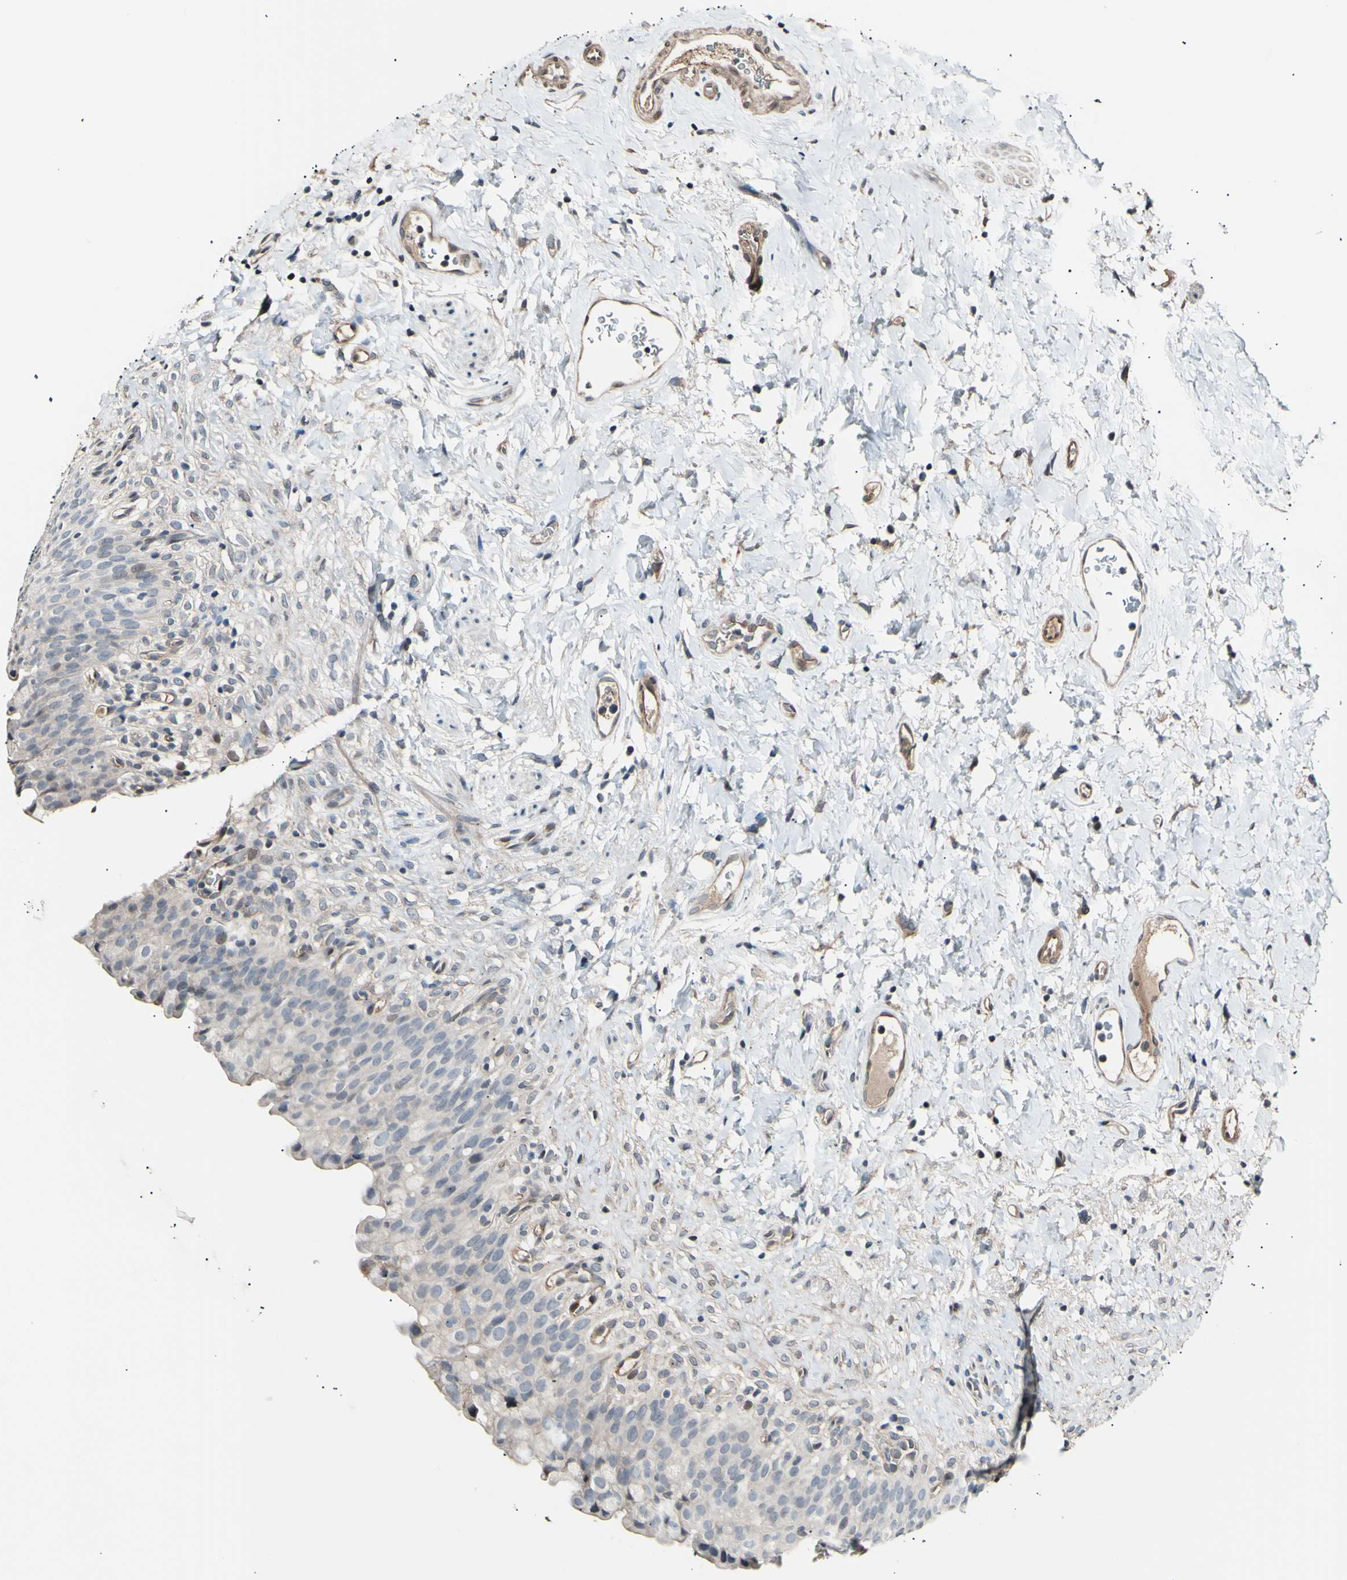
{"staining": {"intensity": "negative", "quantity": "none", "location": "none"}, "tissue": "urinary bladder", "cell_type": "Urothelial cells", "image_type": "normal", "snomed": [{"axis": "morphology", "description": "Normal tissue, NOS"}, {"axis": "topography", "description": "Urinary bladder"}], "caption": "High power microscopy micrograph of an IHC photomicrograph of normal urinary bladder, revealing no significant expression in urothelial cells. (DAB (3,3'-diaminobenzidine) IHC, high magnification).", "gene": "AK1", "patient": {"sex": "female", "age": 79}}